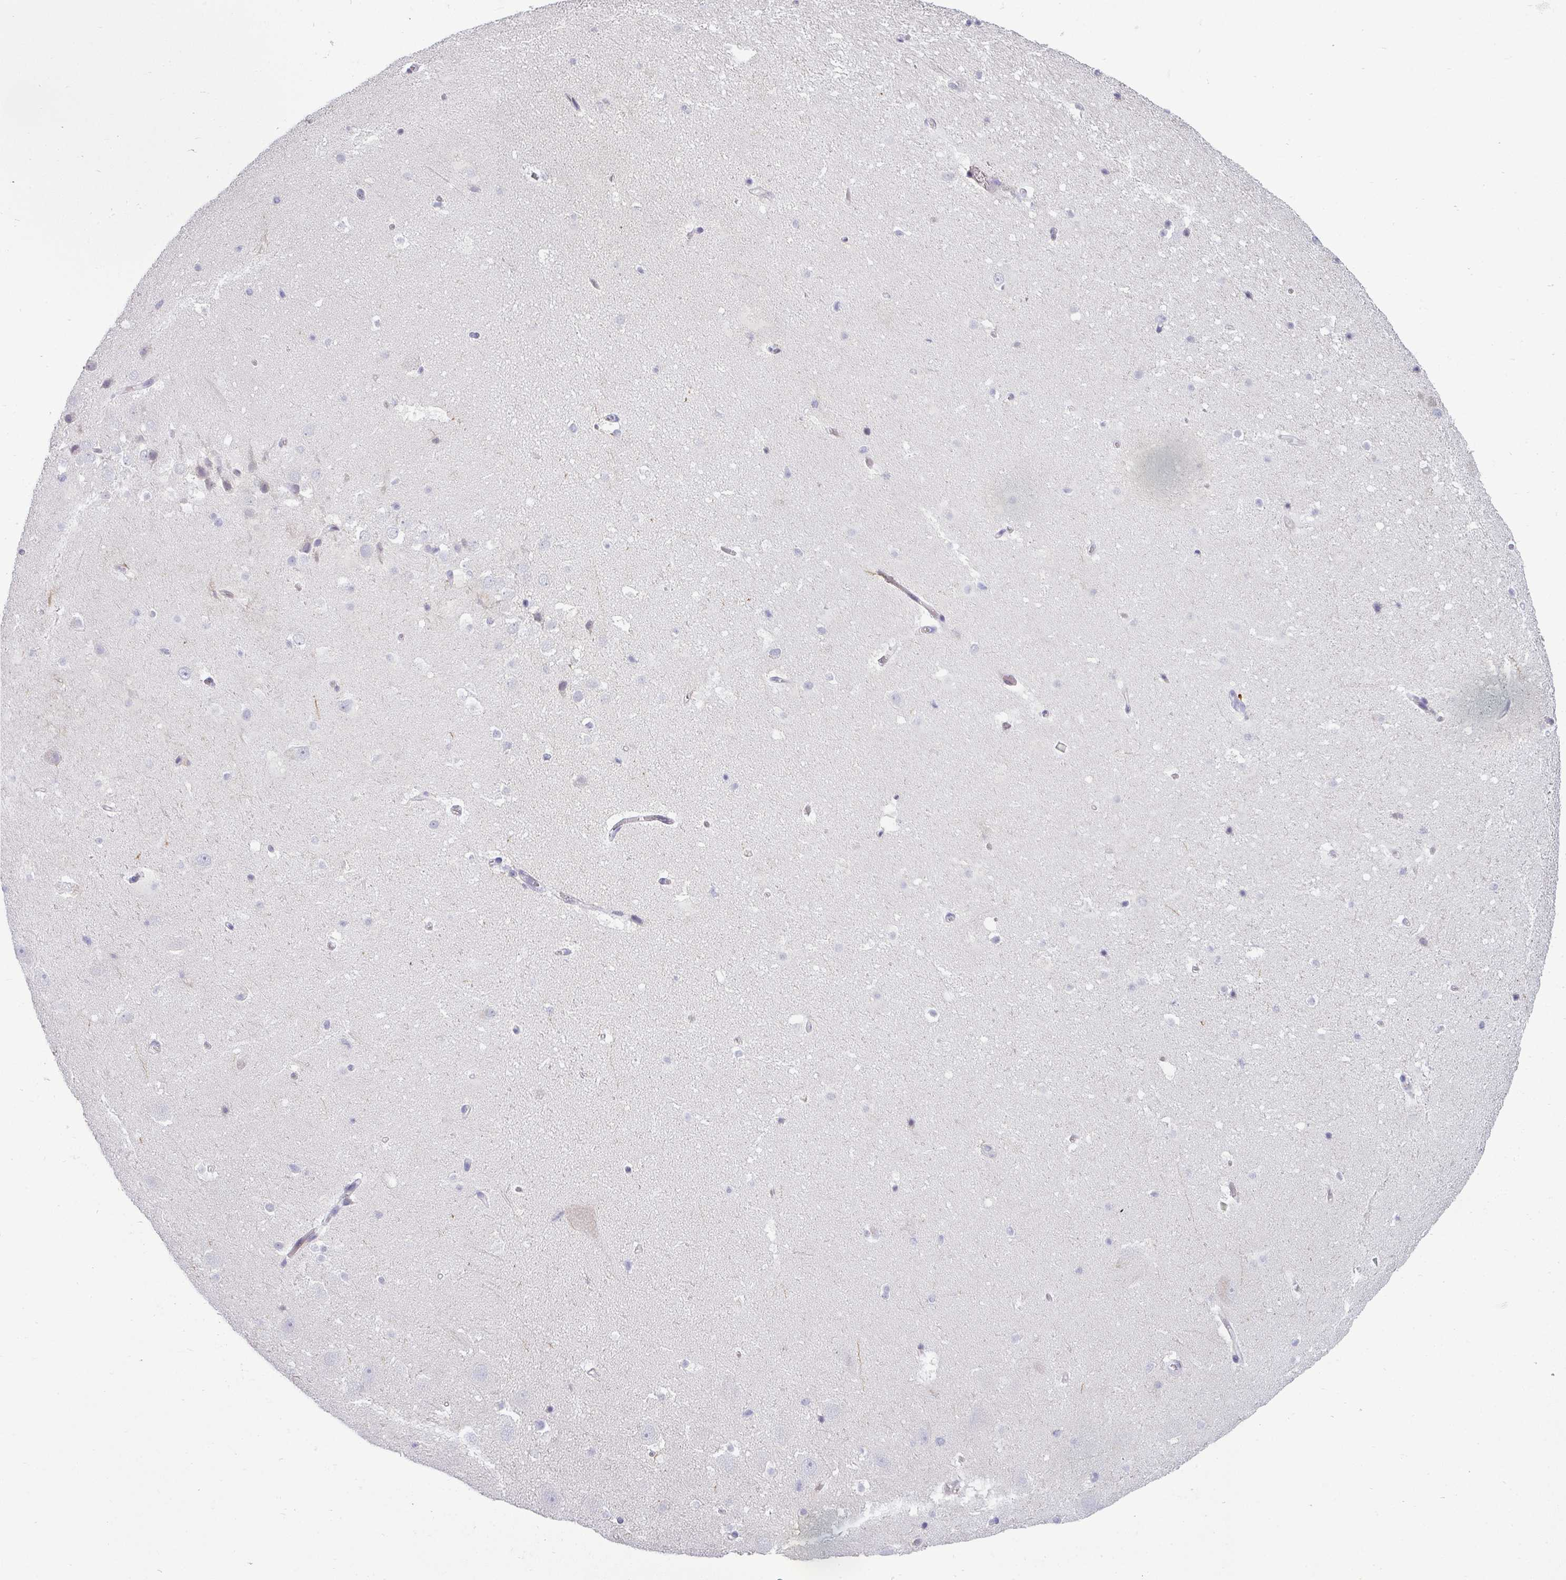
{"staining": {"intensity": "negative", "quantity": "none", "location": "none"}, "tissue": "hippocampus", "cell_type": "Glial cells", "image_type": "normal", "snomed": [{"axis": "morphology", "description": "Normal tissue, NOS"}, {"axis": "topography", "description": "Hippocampus"}], "caption": "IHC photomicrograph of unremarkable hippocampus: human hippocampus stained with DAB (3,3'-diaminobenzidine) shows no significant protein staining in glial cells.", "gene": "ASXL3", "patient": {"sex": "male", "age": 37}}